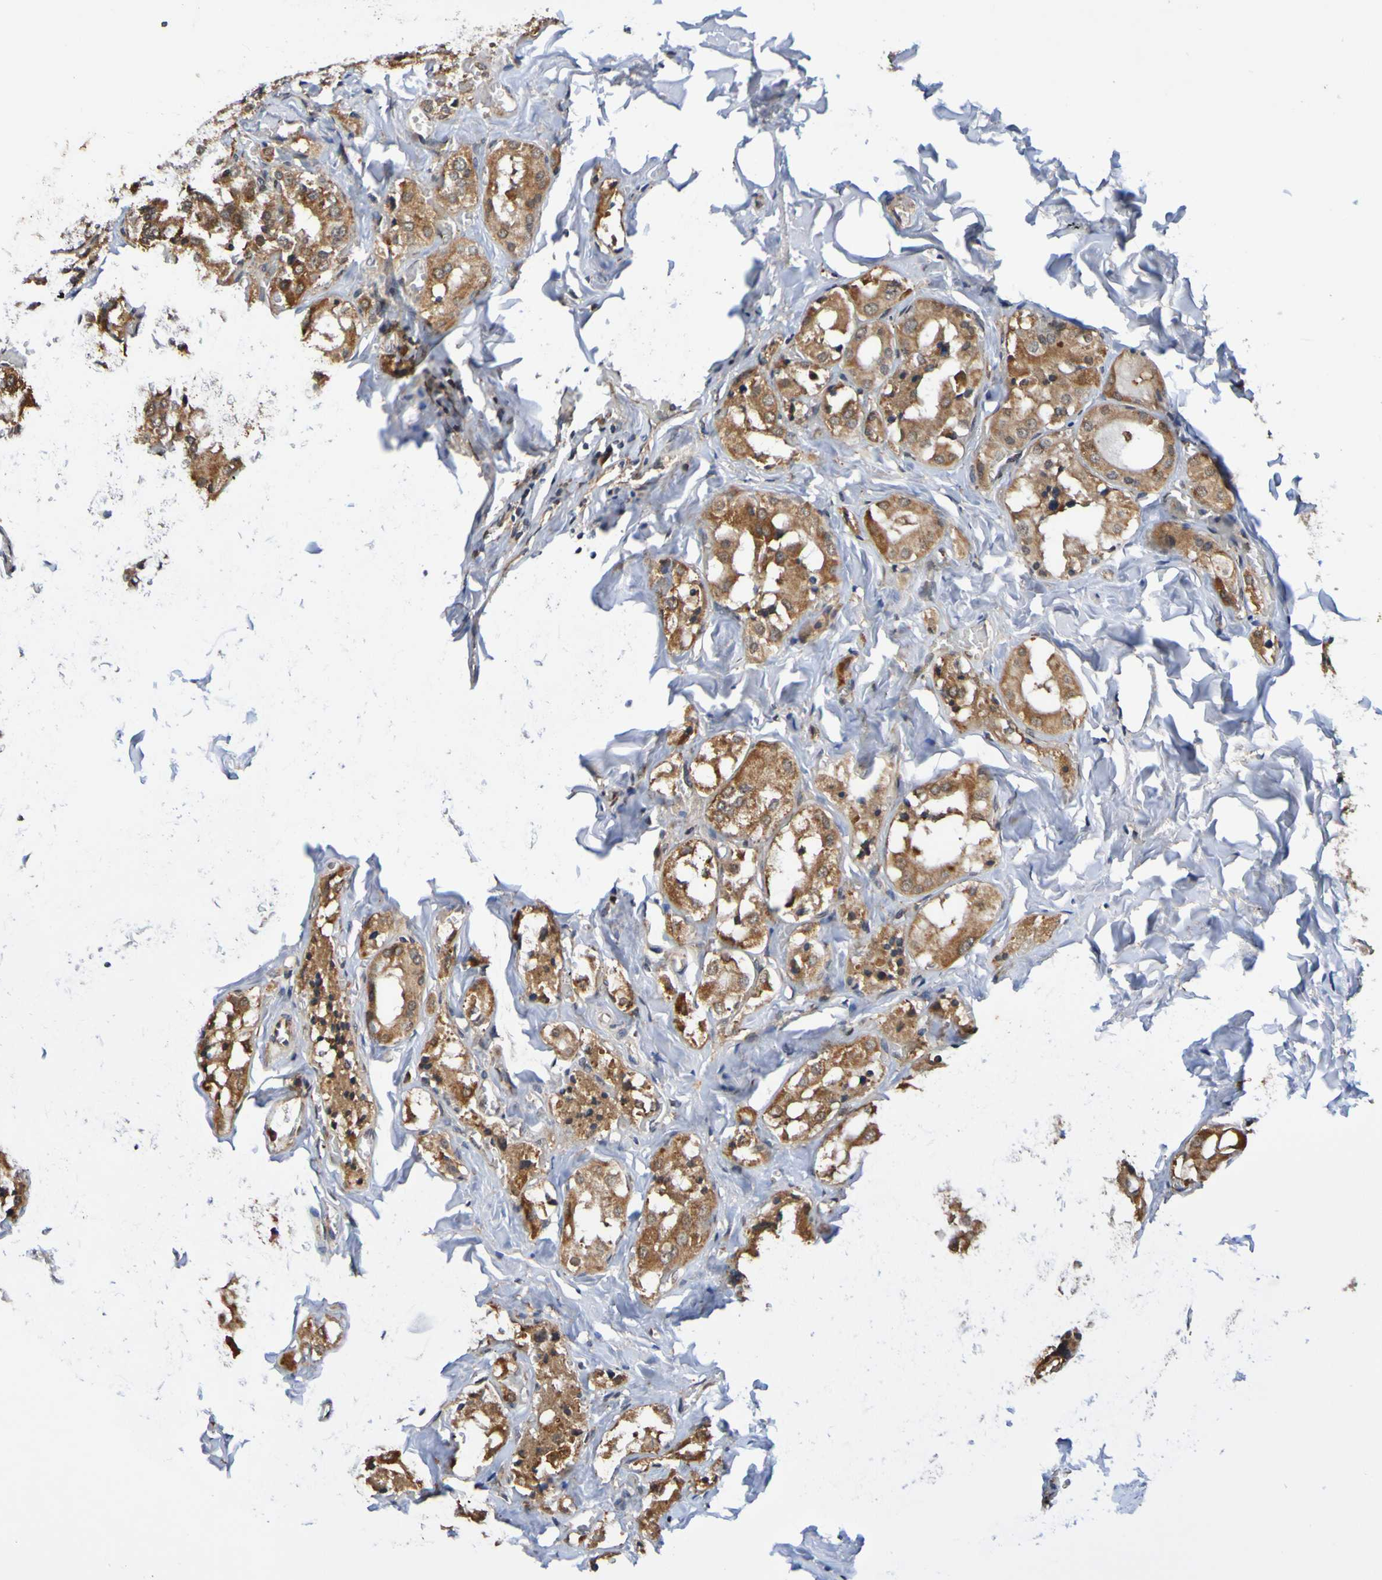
{"staining": {"intensity": "moderate", "quantity": ">75%", "location": "cytoplasmic/membranous"}, "tissue": "parathyroid gland", "cell_type": "Glandular cells", "image_type": "normal", "snomed": [{"axis": "morphology", "description": "Normal tissue, NOS"}, {"axis": "morphology", "description": "Atrophy, NOS"}, {"axis": "topography", "description": "Parathyroid gland"}], "caption": "A micrograph of parathyroid gland stained for a protein demonstrates moderate cytoplasmic/membranous brown staining in glandular cells.", "gene": "AXIN1", "patient": {"sex": "female", "age": 54}}